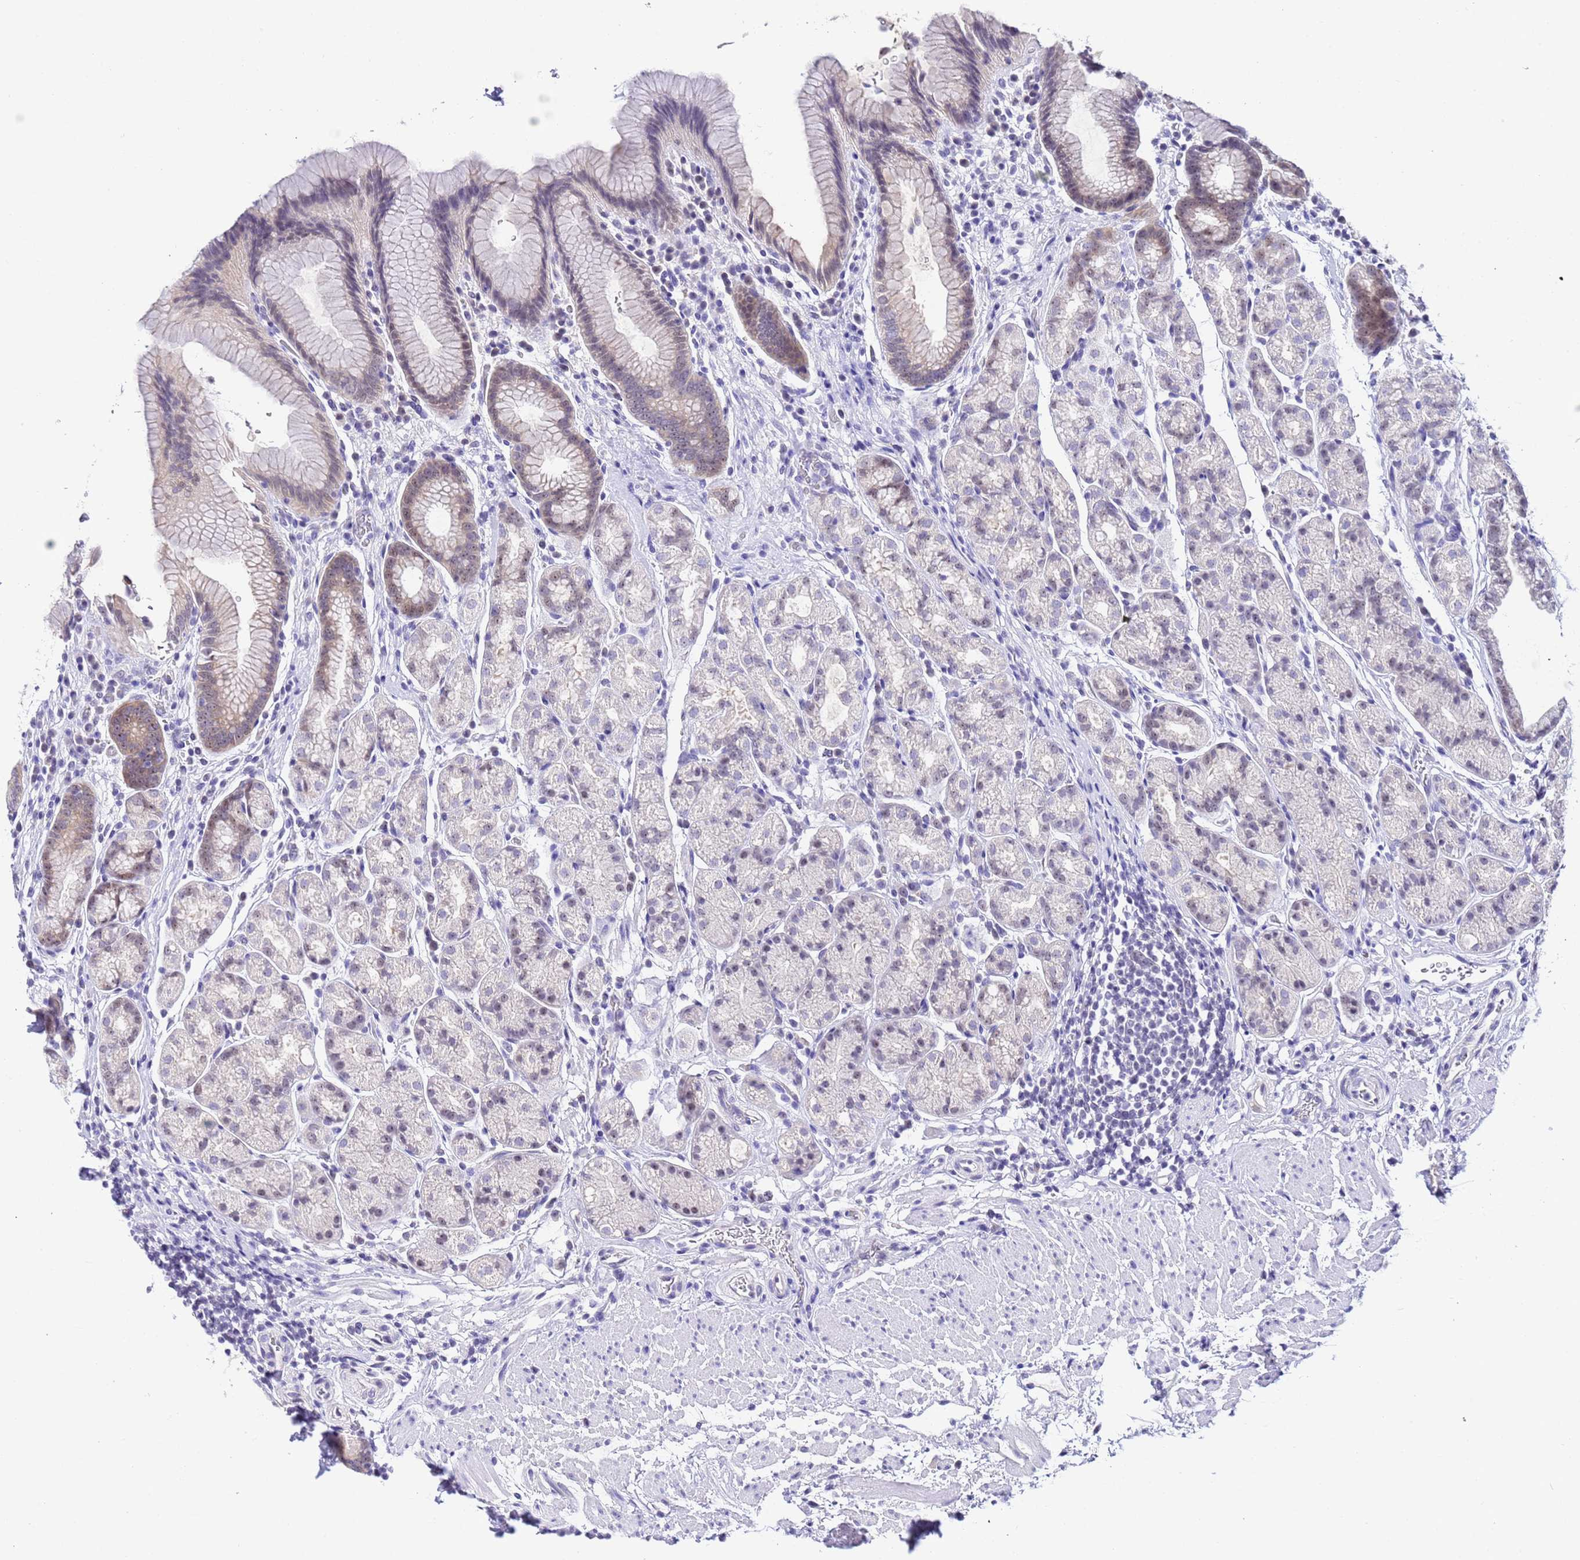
{"staining": {"intensity": "weak", "quantity": "25%-75%", "location": "cytoplasmic/membranous,nuclear"}, "tissue": "stomach", "cell_type": "Glandular cells", "image_type": "normal", "snomed": [{"axis": "morphology", "description": "Normal tissue, NOS"}, {"axis": "topography", "description": "Stomach"}], "caption": "Protein staining displays weak cytoplasmic/membranous,nuclear expression in about 25%-75% of glandular cells in unremarkable stomach.", "gene": "ACTL6B", "patient": {"sex": "male", "age": 63}}